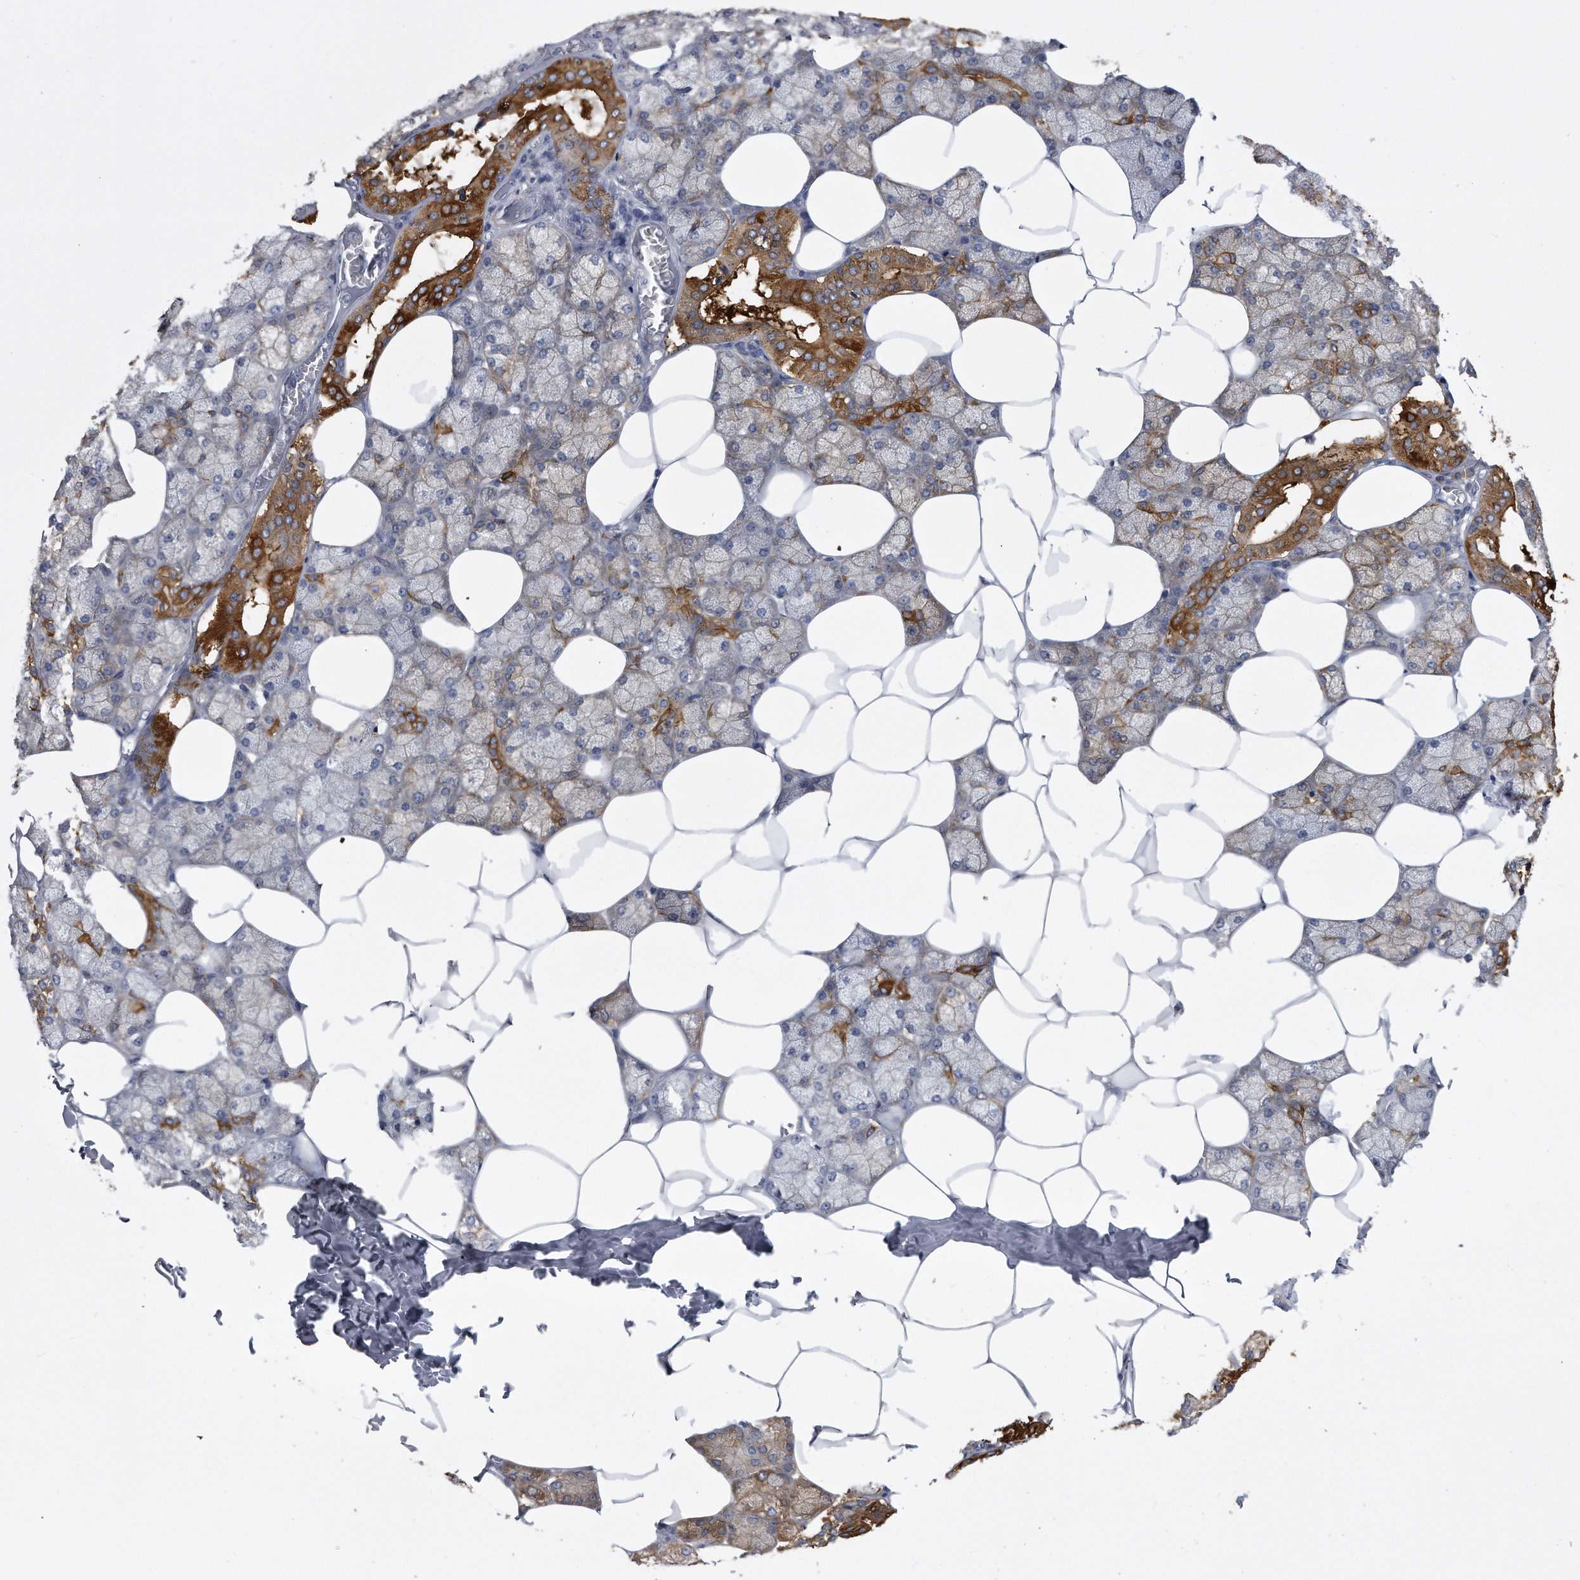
{"staining": {"intensity": "strong", "quantity": "<25%", "location": "cytoplasmic/membranous"}, "tissue": "salivary gland", "cell_type": "Glandular cells", "image_type": "normal", "snomed": [{"axis": "morphology", "description": "Normal tissue, NOS"}, {"axis": "topography", "description": "Salivary gland"}], "caption": "A brown stain labels strong cytoplasmic/membranous expression of a protein in glandular cells of benign salivary gland.", "gene": "PYGB", "patient": {"sex": "male", "age": 62}}